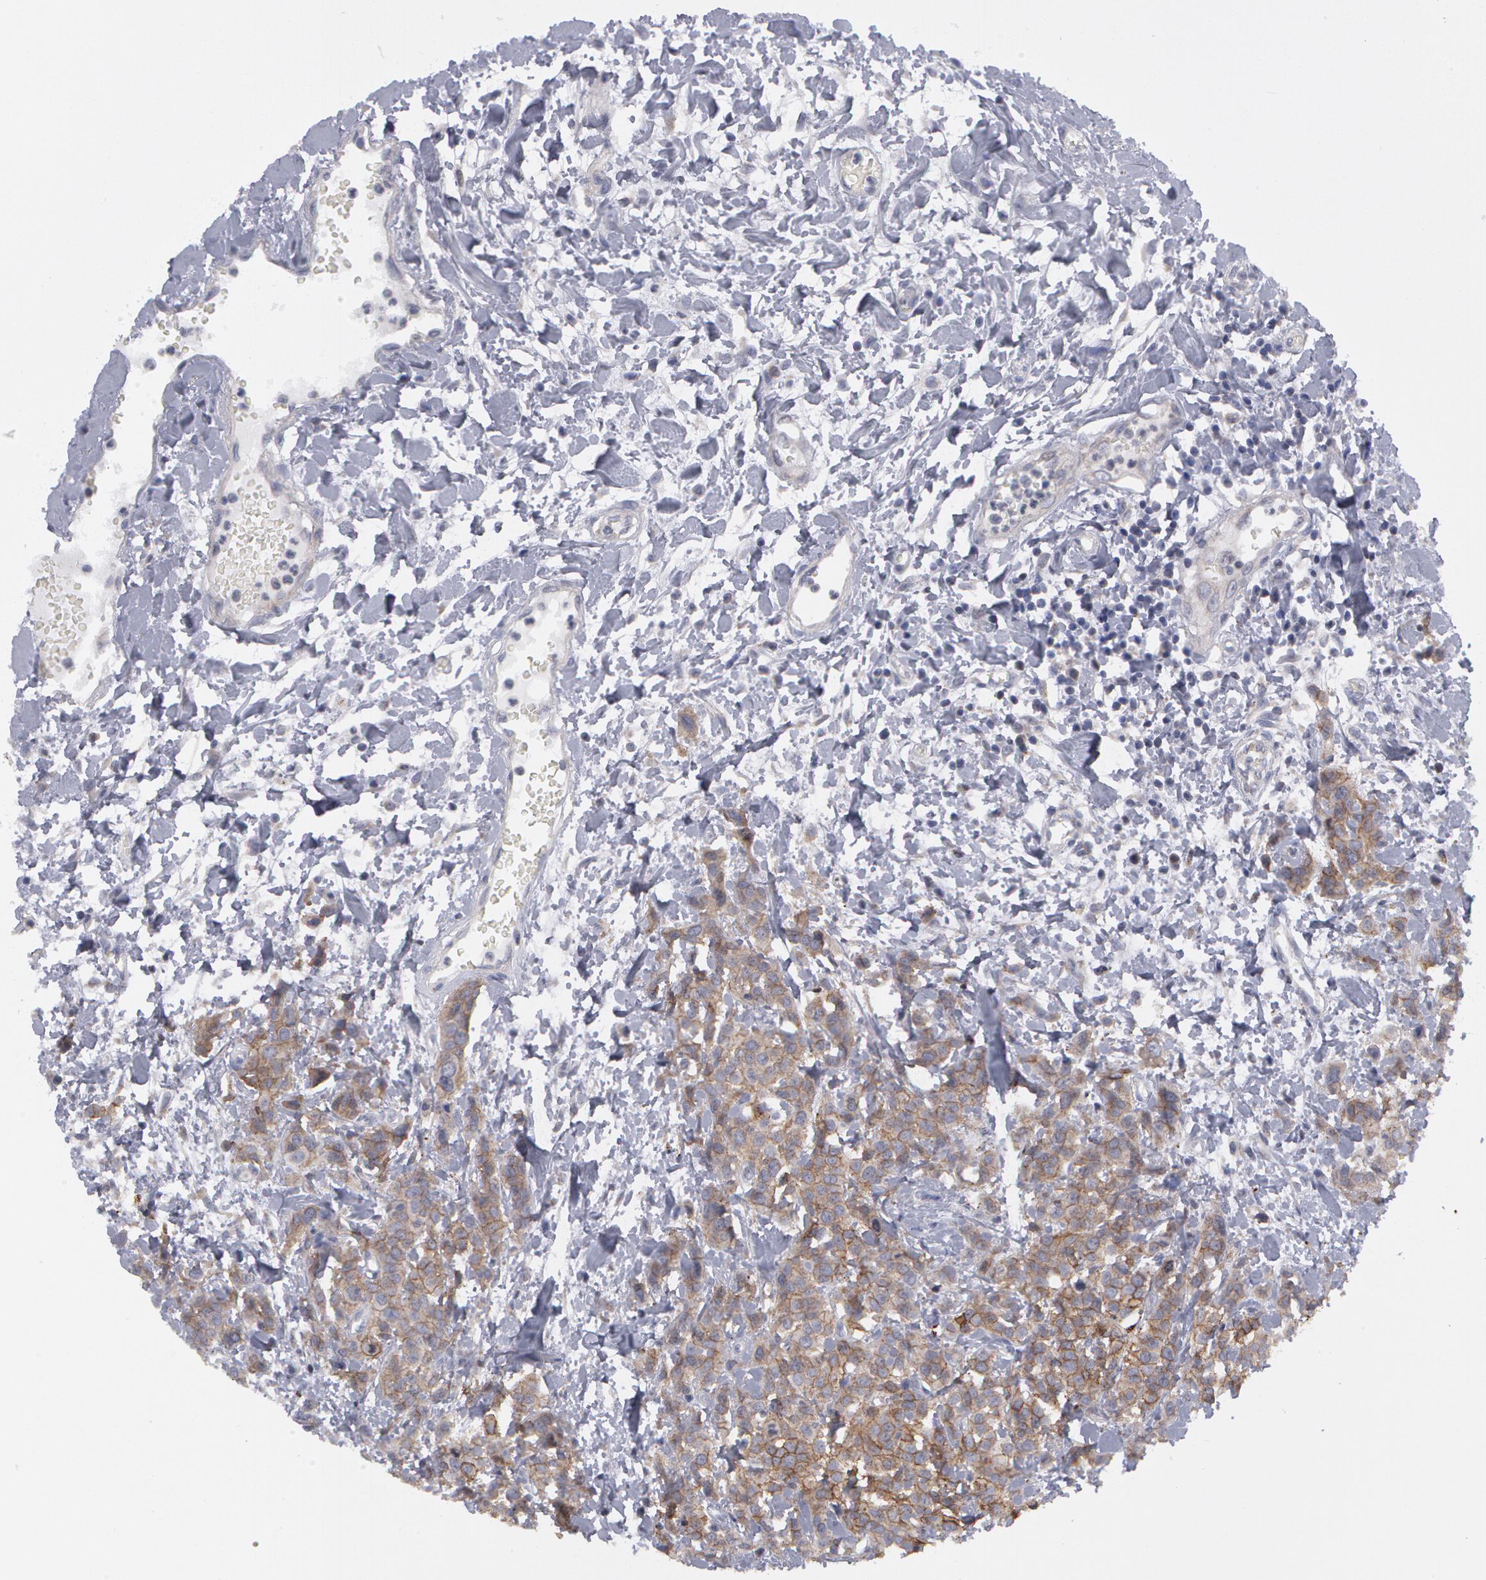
{"staining": {"intensity": "moderate", "quantity": ">75%", "location": "cytoplasmic/membranous"}, "tissue": "urothelial cancer", "cell_type": "Tumor cells", "image_type": "cancer", "snomed": [{"axis": "morphology", "description": "Urothelial carcinoma, High grade"}, {"axis": "topography", "description": "Urinary bladder"}], "caption": "A micrograph of human high-grade urothelial carcinoma stained for a protein displays moderate cytoplasmic/membranous brown staining in tumor cells.", "gene": "ERBB2", "patient": {"sex": "male", "age": 56}}